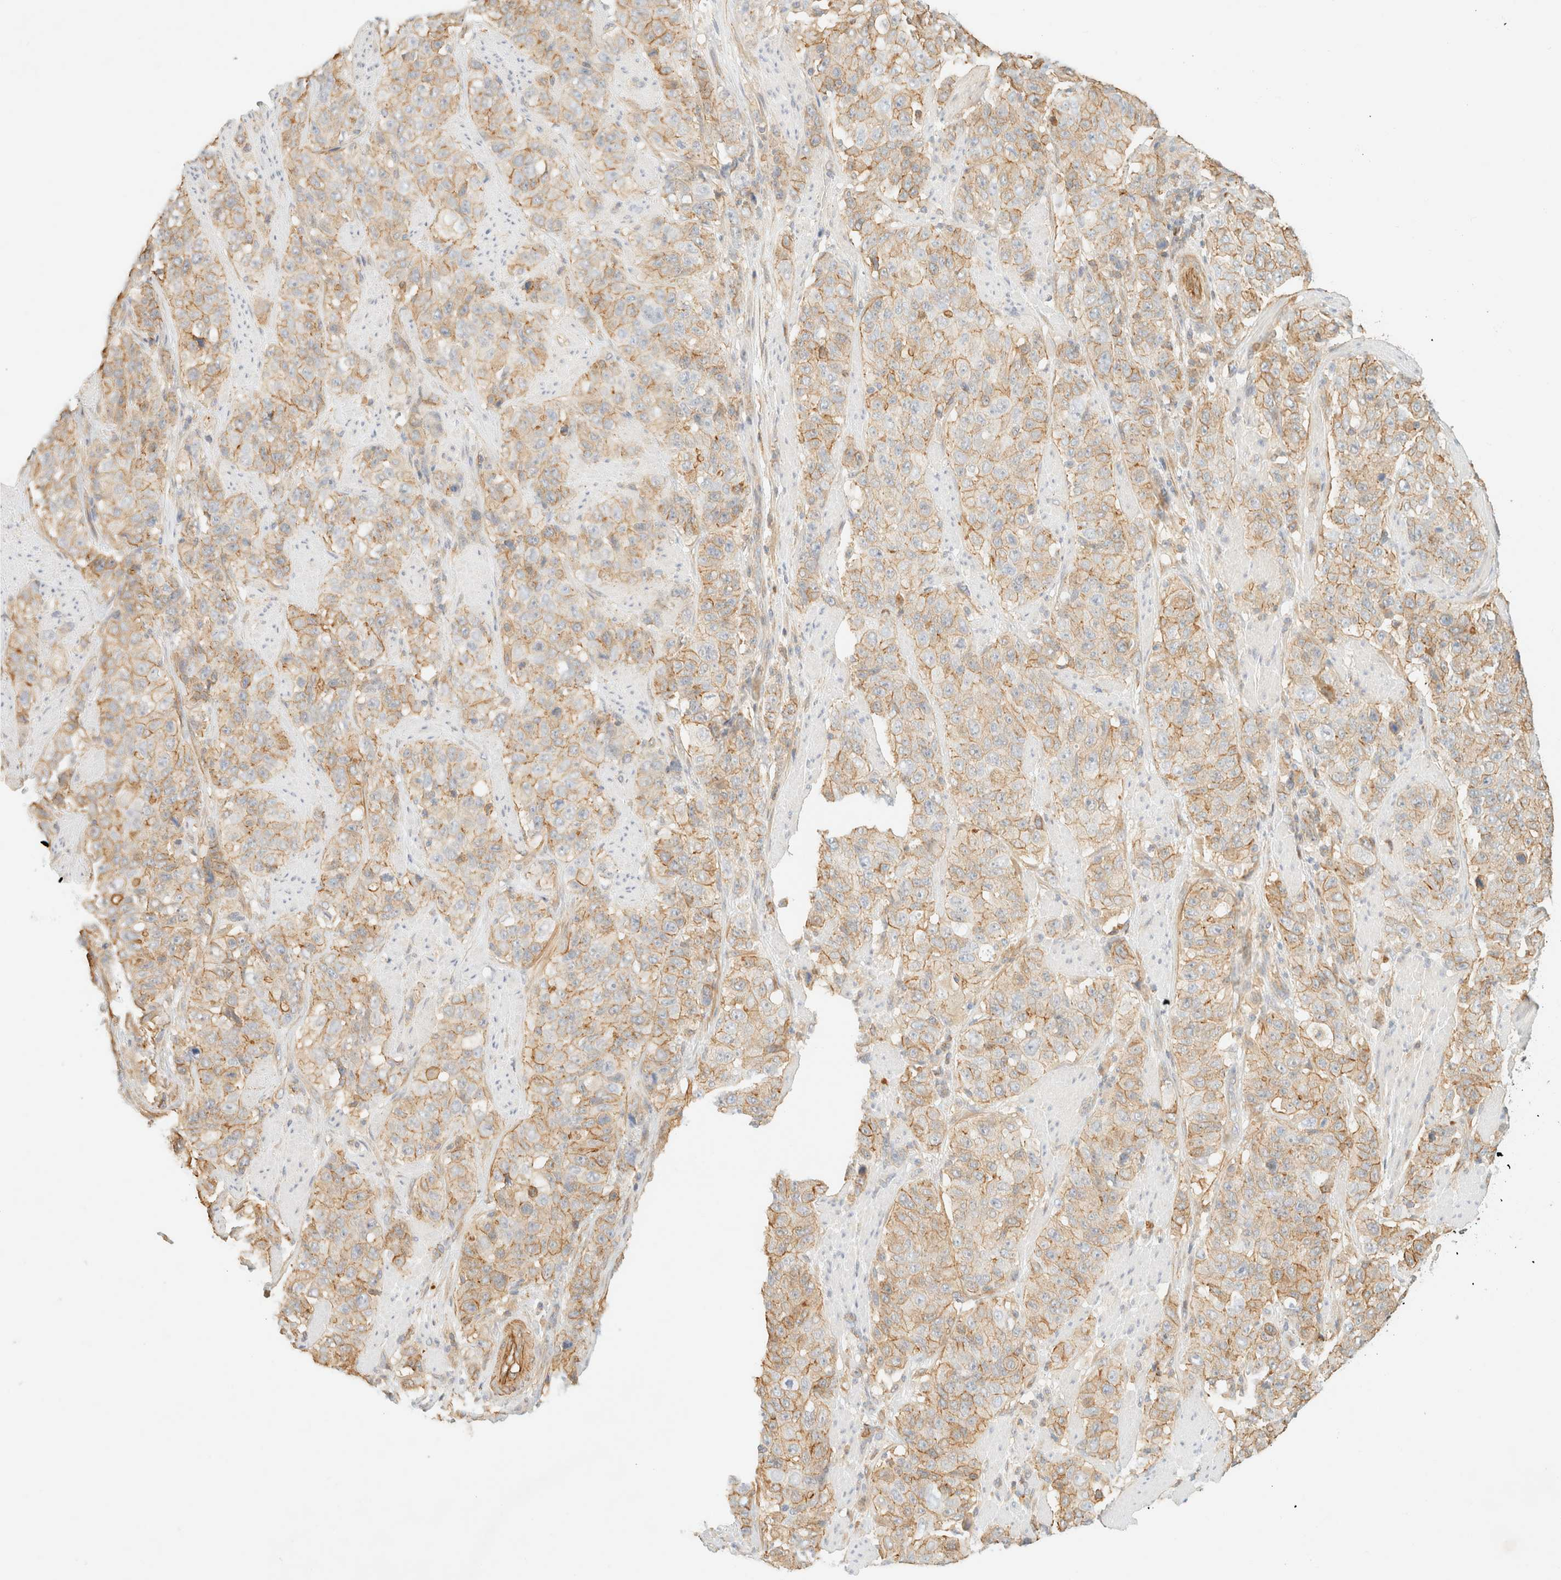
{"staining": {"intensity": "weak", "quantity": ">75%", "location": "cytoplasmic/membranous"}, "tissue": "stomach cancer", "cell_type": "Tumor cells", "image_type": "cancer", "snomed": [{"axis": "morphology", "description": "Adenocarcinoma, NOS"}, {"axis": "topography", "description": "Stomach"}], "caption": "Protein expression by IHC displays weak cytoplasmic/membranous positivity in approximately >75% of tumor cells in stomach cancer (adenocarcinoma).", "gene": "OTOP2", "patient": {"sex": "male", "age": 48}}